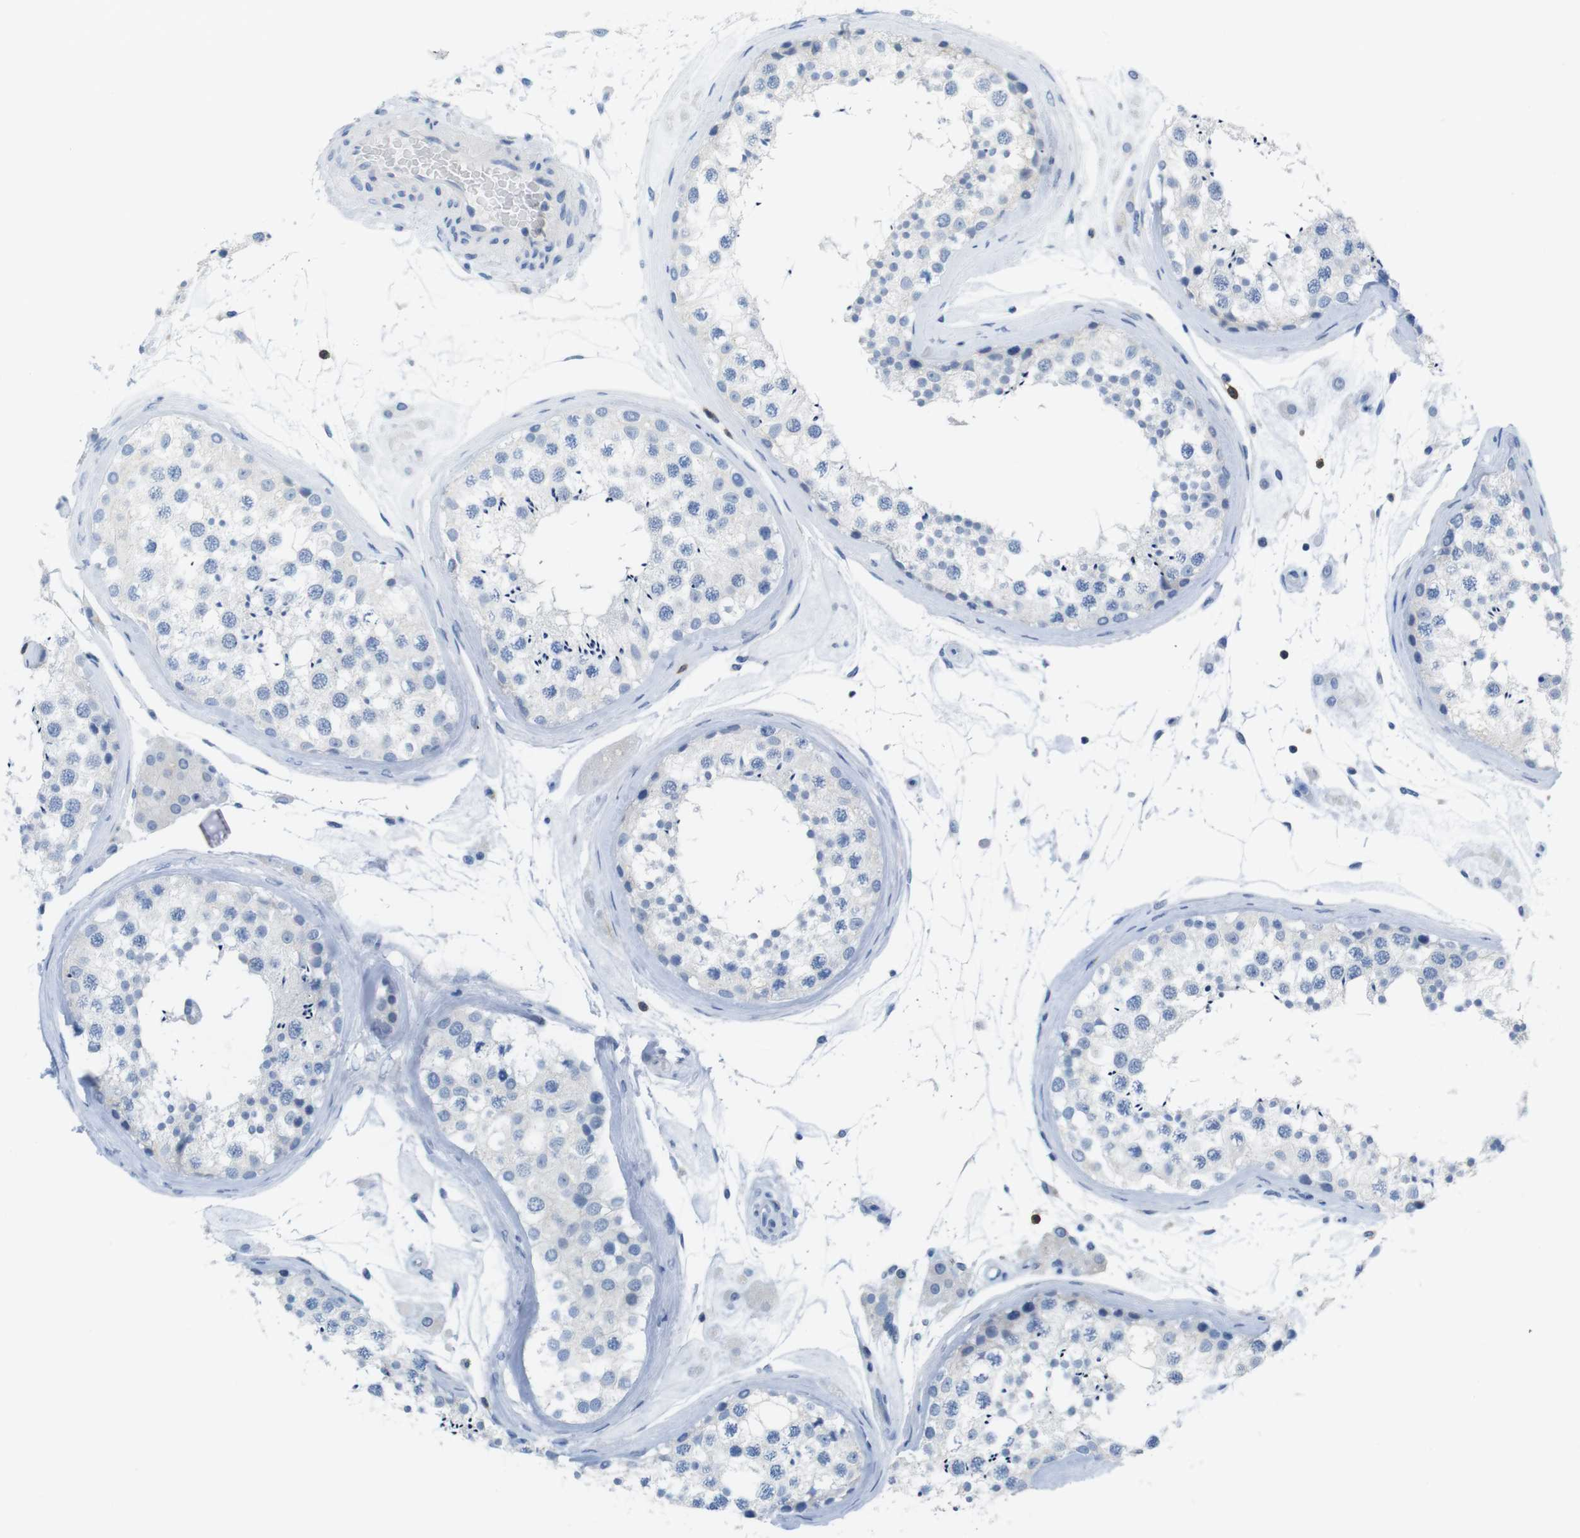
{"staining": {"intensity": "weak", "quantity": "<25%", "location": "cytoplasmic/membranous"}, "tissue": "testis", "cell_type": "Cells in seminiferous ducts", "image_type": "normal", "snomed": [{"axis": "morphology", "description": "Normal tissue, NOS"}, {"axis": "topography", "description": "Testis"}], "caption": "Immunohistochemical staining of unremarkable human testis demonstrates no significant expression in cells in seminiferous ducts.", "gene": "CD5", "patient": {"sex": "male", "age": 46}}